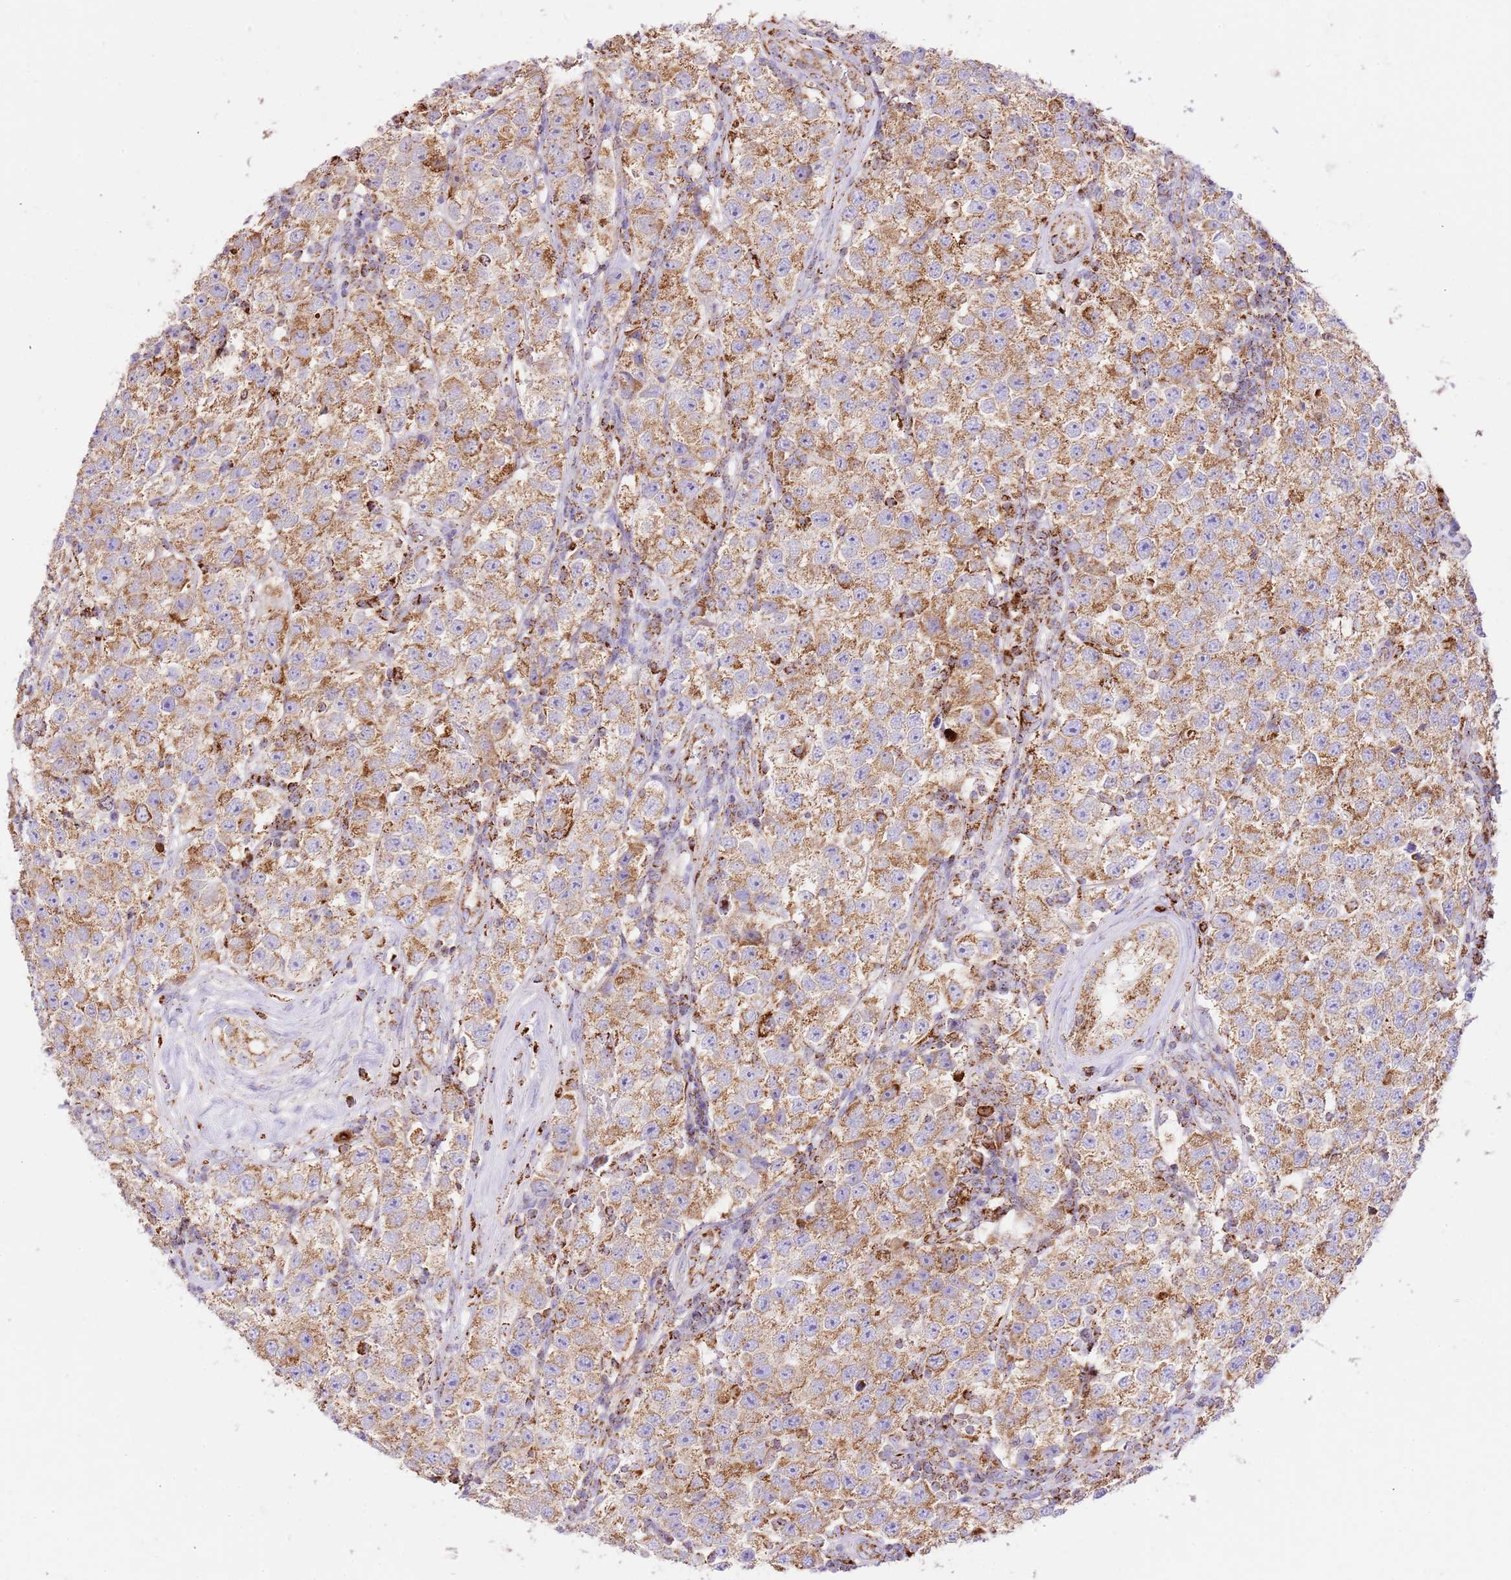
{"staining": {"intensity": "moderate", "quantity": ">75%", "location": "cytoplasmic/membranous"}, "tissue": "testis cancer", "cell_type": "Tumor cells", "image_type": "cancer", "snomed": [{"axis": "morphology", "description": "Seminoma, NOS"}, {"axis": "topography", "description": "Testis"}], "caption": "Seminoma (testis) tissue displays moderate cytoplasmic/membranous staining in about >75% of tumor cells, visualized by immunohistochemistry.", "gene": "ZBTB39", "patient": {"sex": "male", "age": 34}}